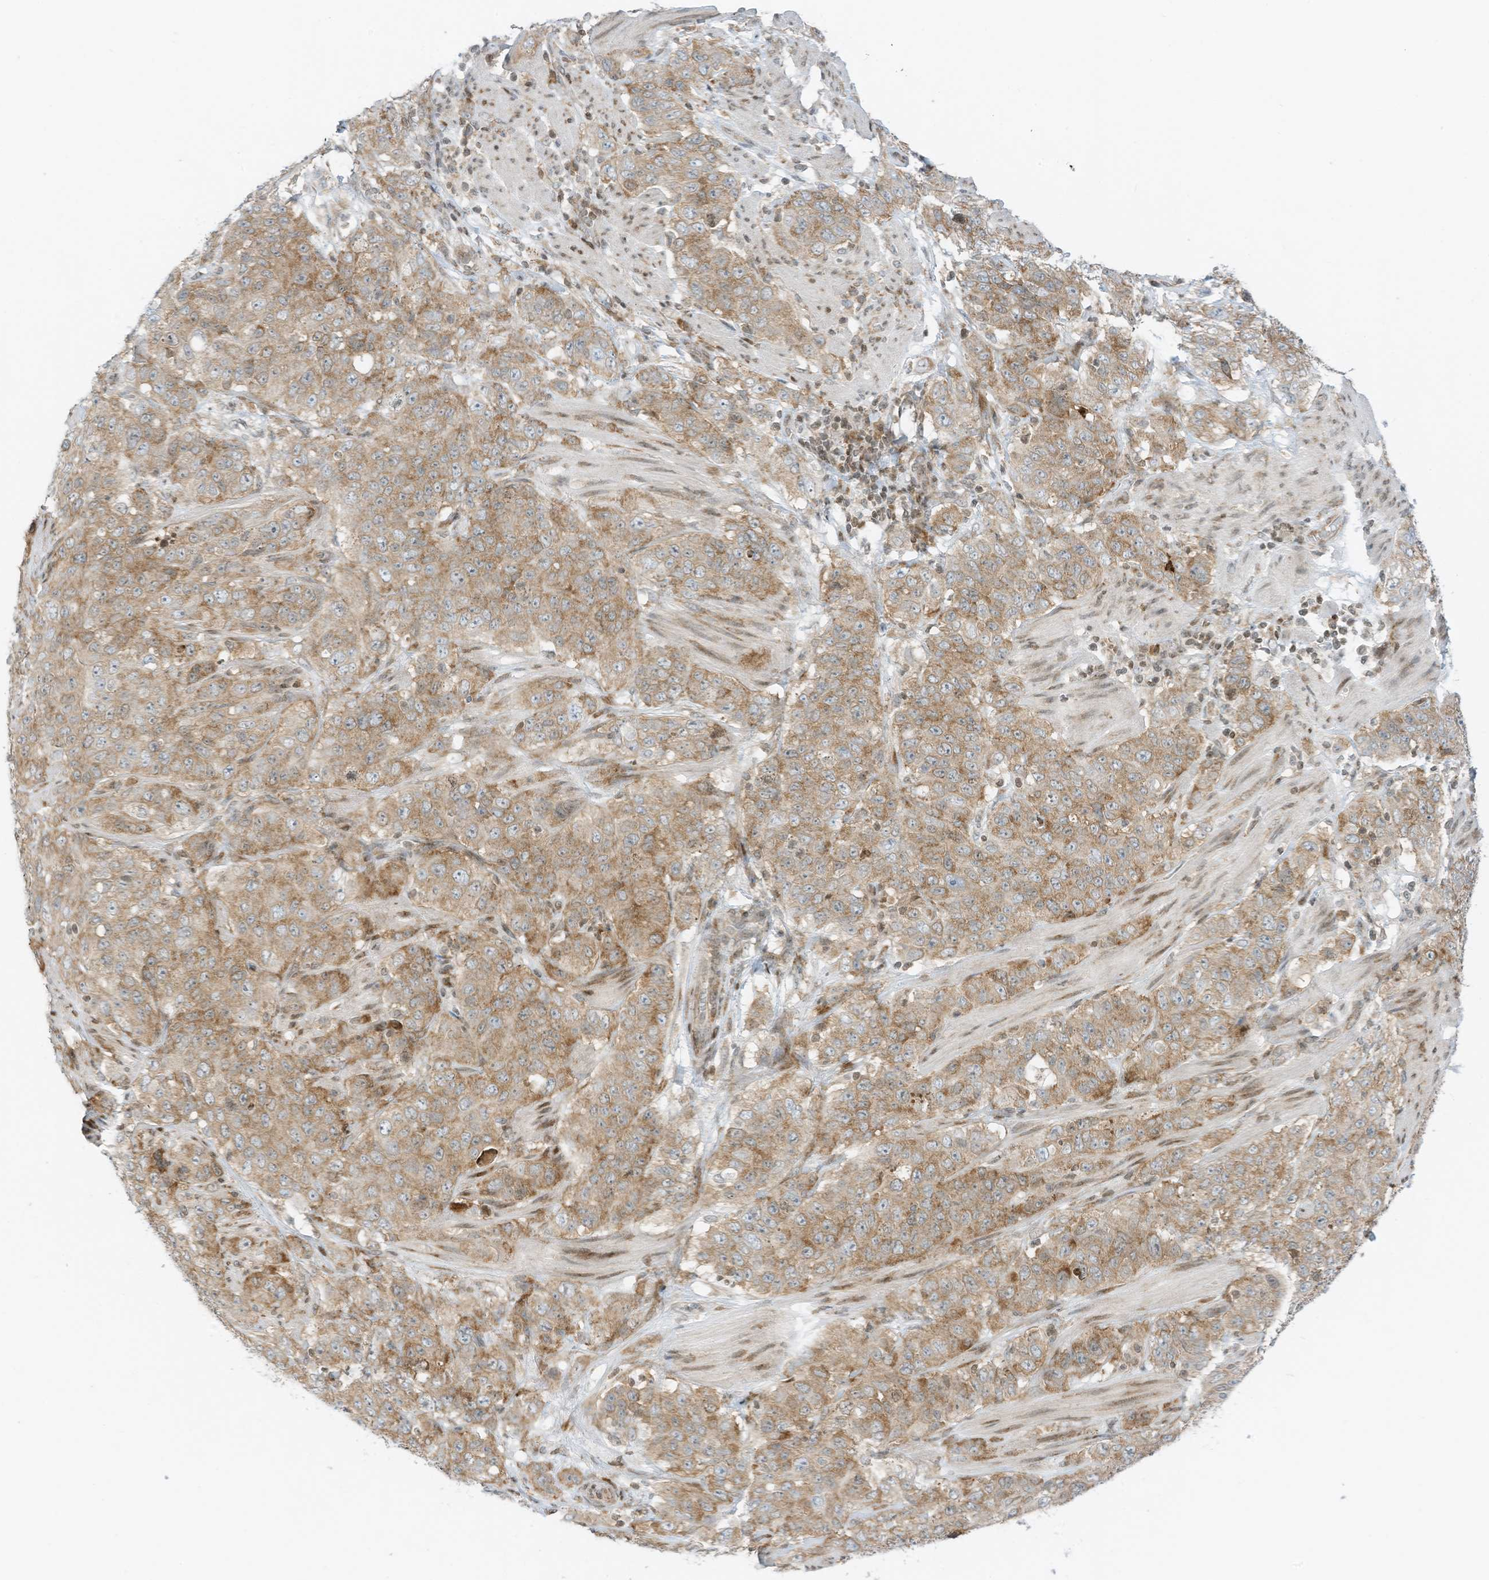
{"staining": {"intensity": "moderate", "quantity": ">75%", "location": "cytoplasmic/membranous"}, "tissue": "stomach cancer", "cell_type": "Tumor cells", "image_type": "cancer", "snomed": [{"axis": "morphology", "description": "Adenocarcinoma, NOS"}, {"axis": "topography", "description": "Stomach"}], "caption": "DAB immunohistochemical staining of human stomach cancer displays moderate cytoplasmic/membranous protein positivity in approximately >75% of tumor cells.", "gene": "EDF1", "patient": {"sex": "male", "age": 48}}